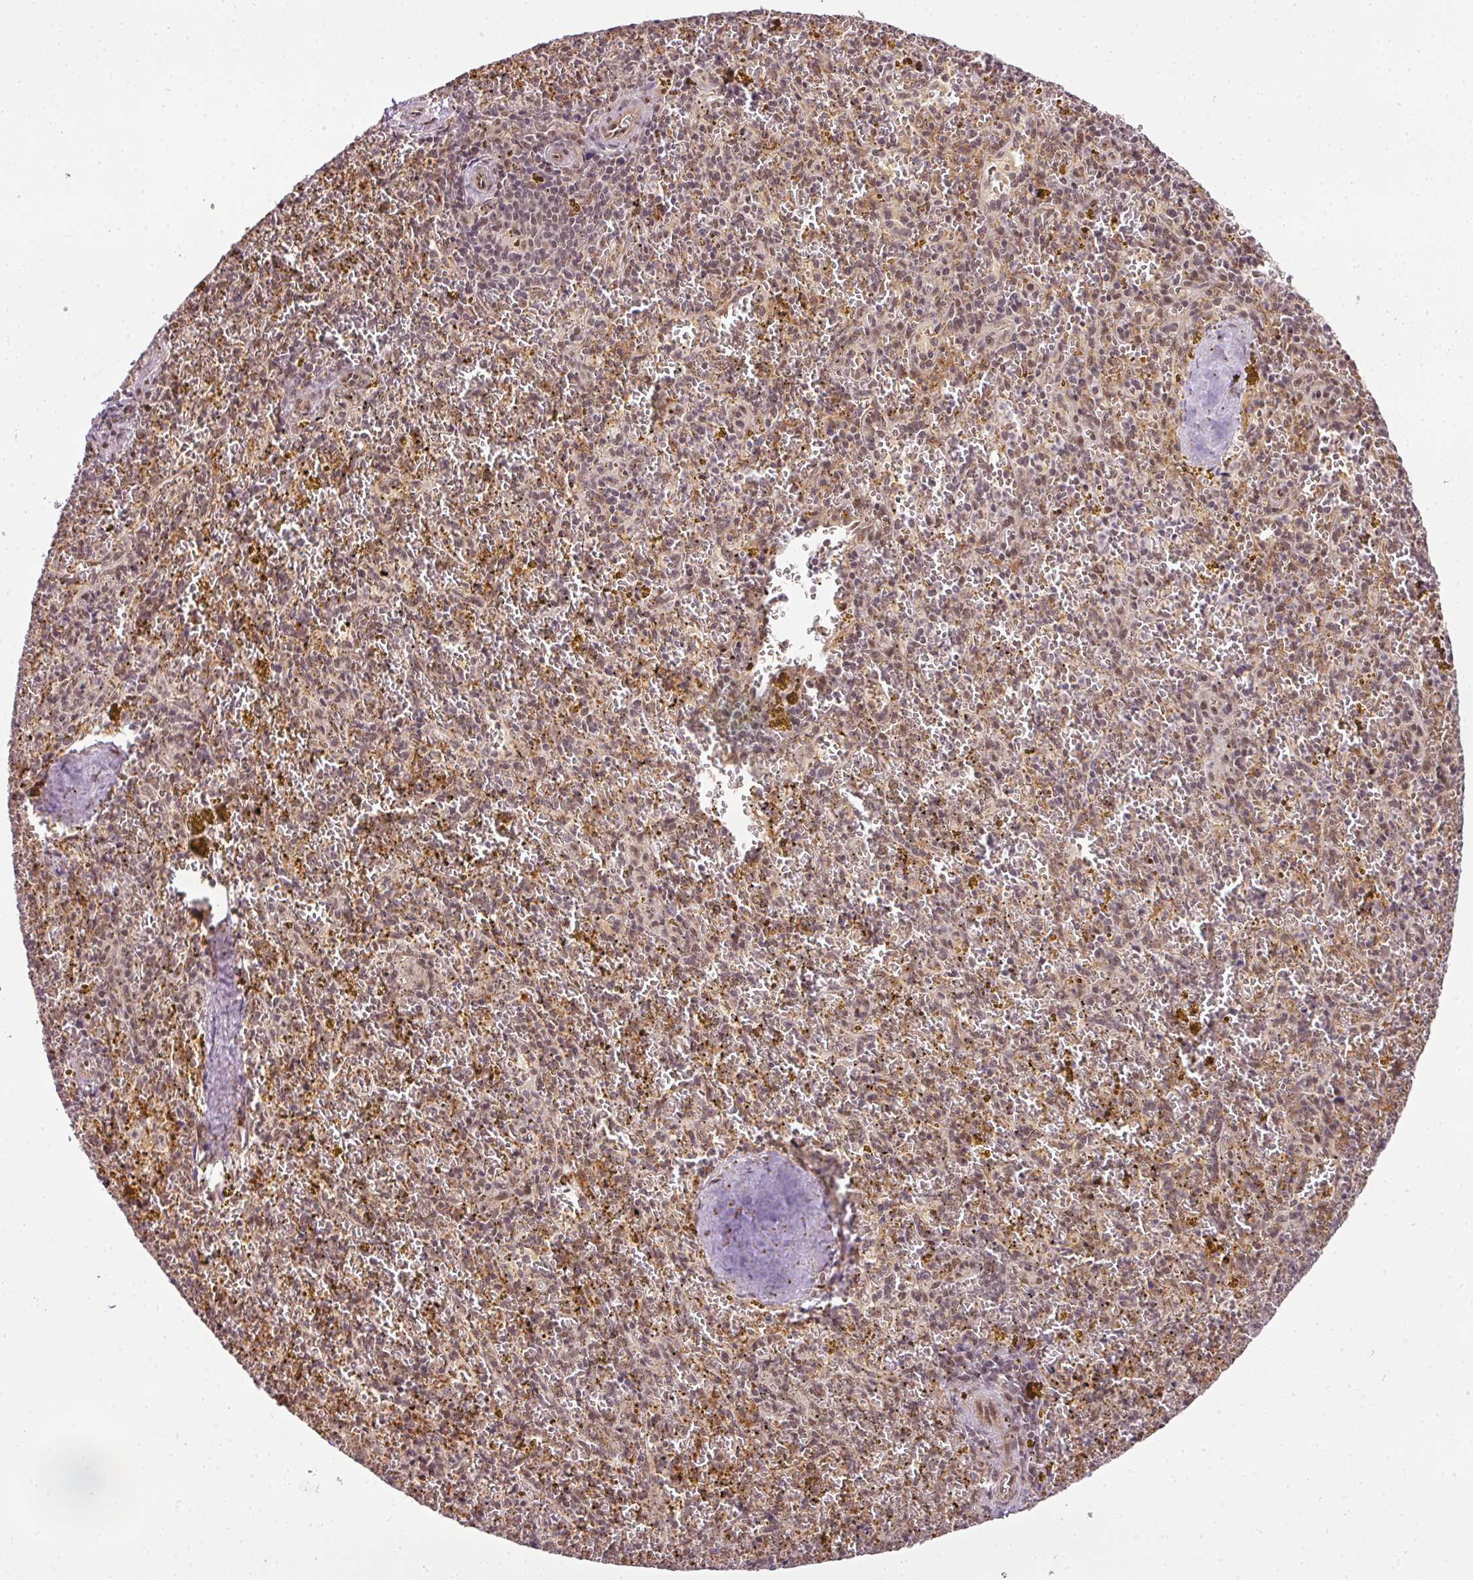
{"staining": {"intensity": "weak", "quantity": "25%-75%", "location": "nuclear"}, "tissue": "spleen", "cell_type": "Cells in red pulp", "image_type": "normal", "snomed": [{"axis": "morphology", "description": "Normal tissue, NOS"}, {"axis": "topography", "description": "Spleen"}], "caption": "DAB immunohistochemical staining of unremarkable spleen shows weak nuclear protein staining in about 25%-75% of cells in red pulp. (Stains: DAB (3,3'-diaminobenzidine) in brown, nuclei in blue, Microscopy: brightfield microscopy at high magnification).", "gene": "C1orf226", "patient": {"sex": "male", "age": 57}}